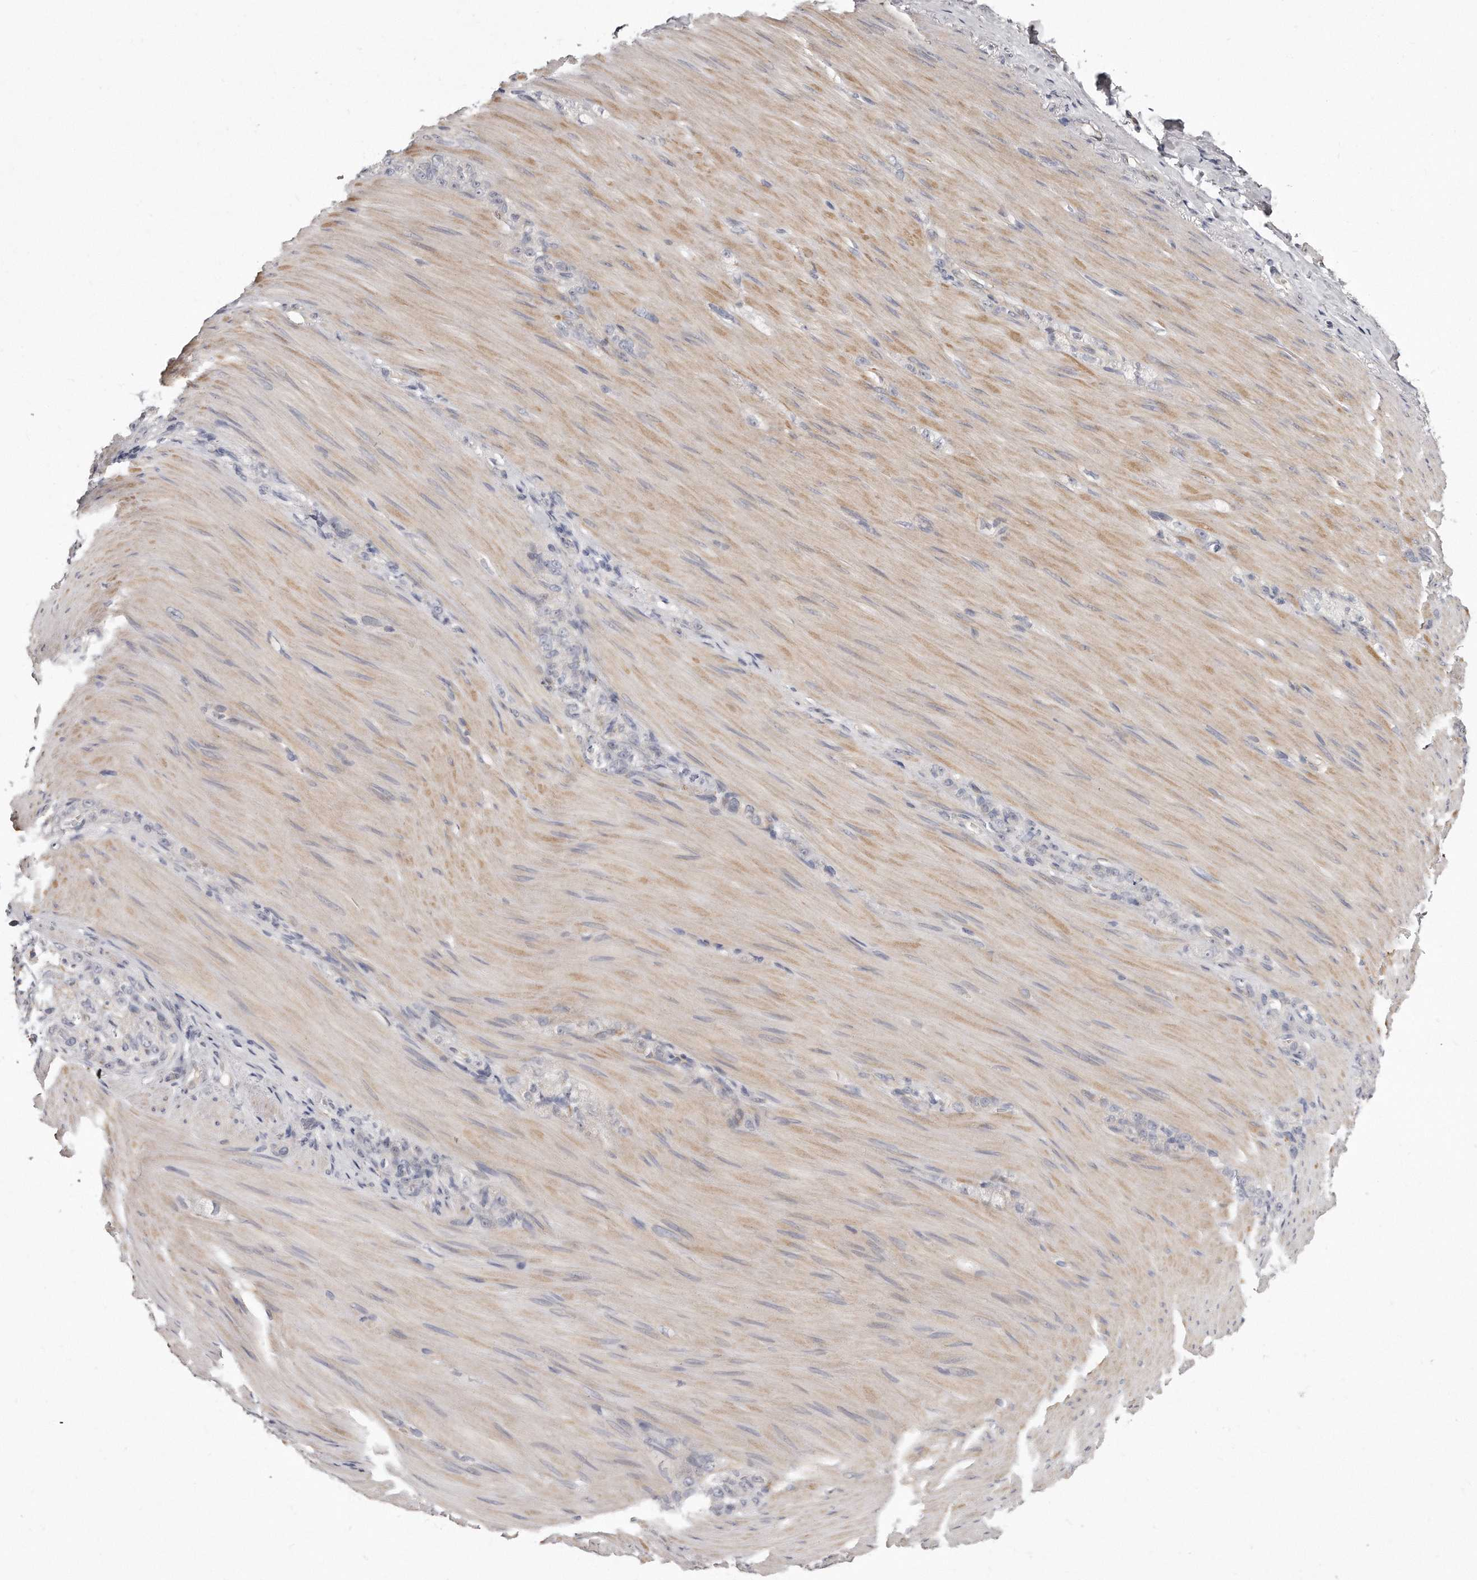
{"staining": {"intensity": "negative", "quantity": "none", "location": "none"}, "tissue": "stomach cancer", "cell_type": "Tumor cells", "image_type": "cancer", "snomed": [{"axis": "morphology", "description": "Normal tissue, NOS"}, {"axis": "morphology", "description": "Adenocarcinoma, NOS"}, {"axis": "topography", "description": "Stomach"}], "caption": "The photomicrograph demonstrates no significant positivity in tumor cells of stomach cancer (adenocarcinoma).", "gene": "TTLL4", "patient": {"sex": "male", "age": 82}}